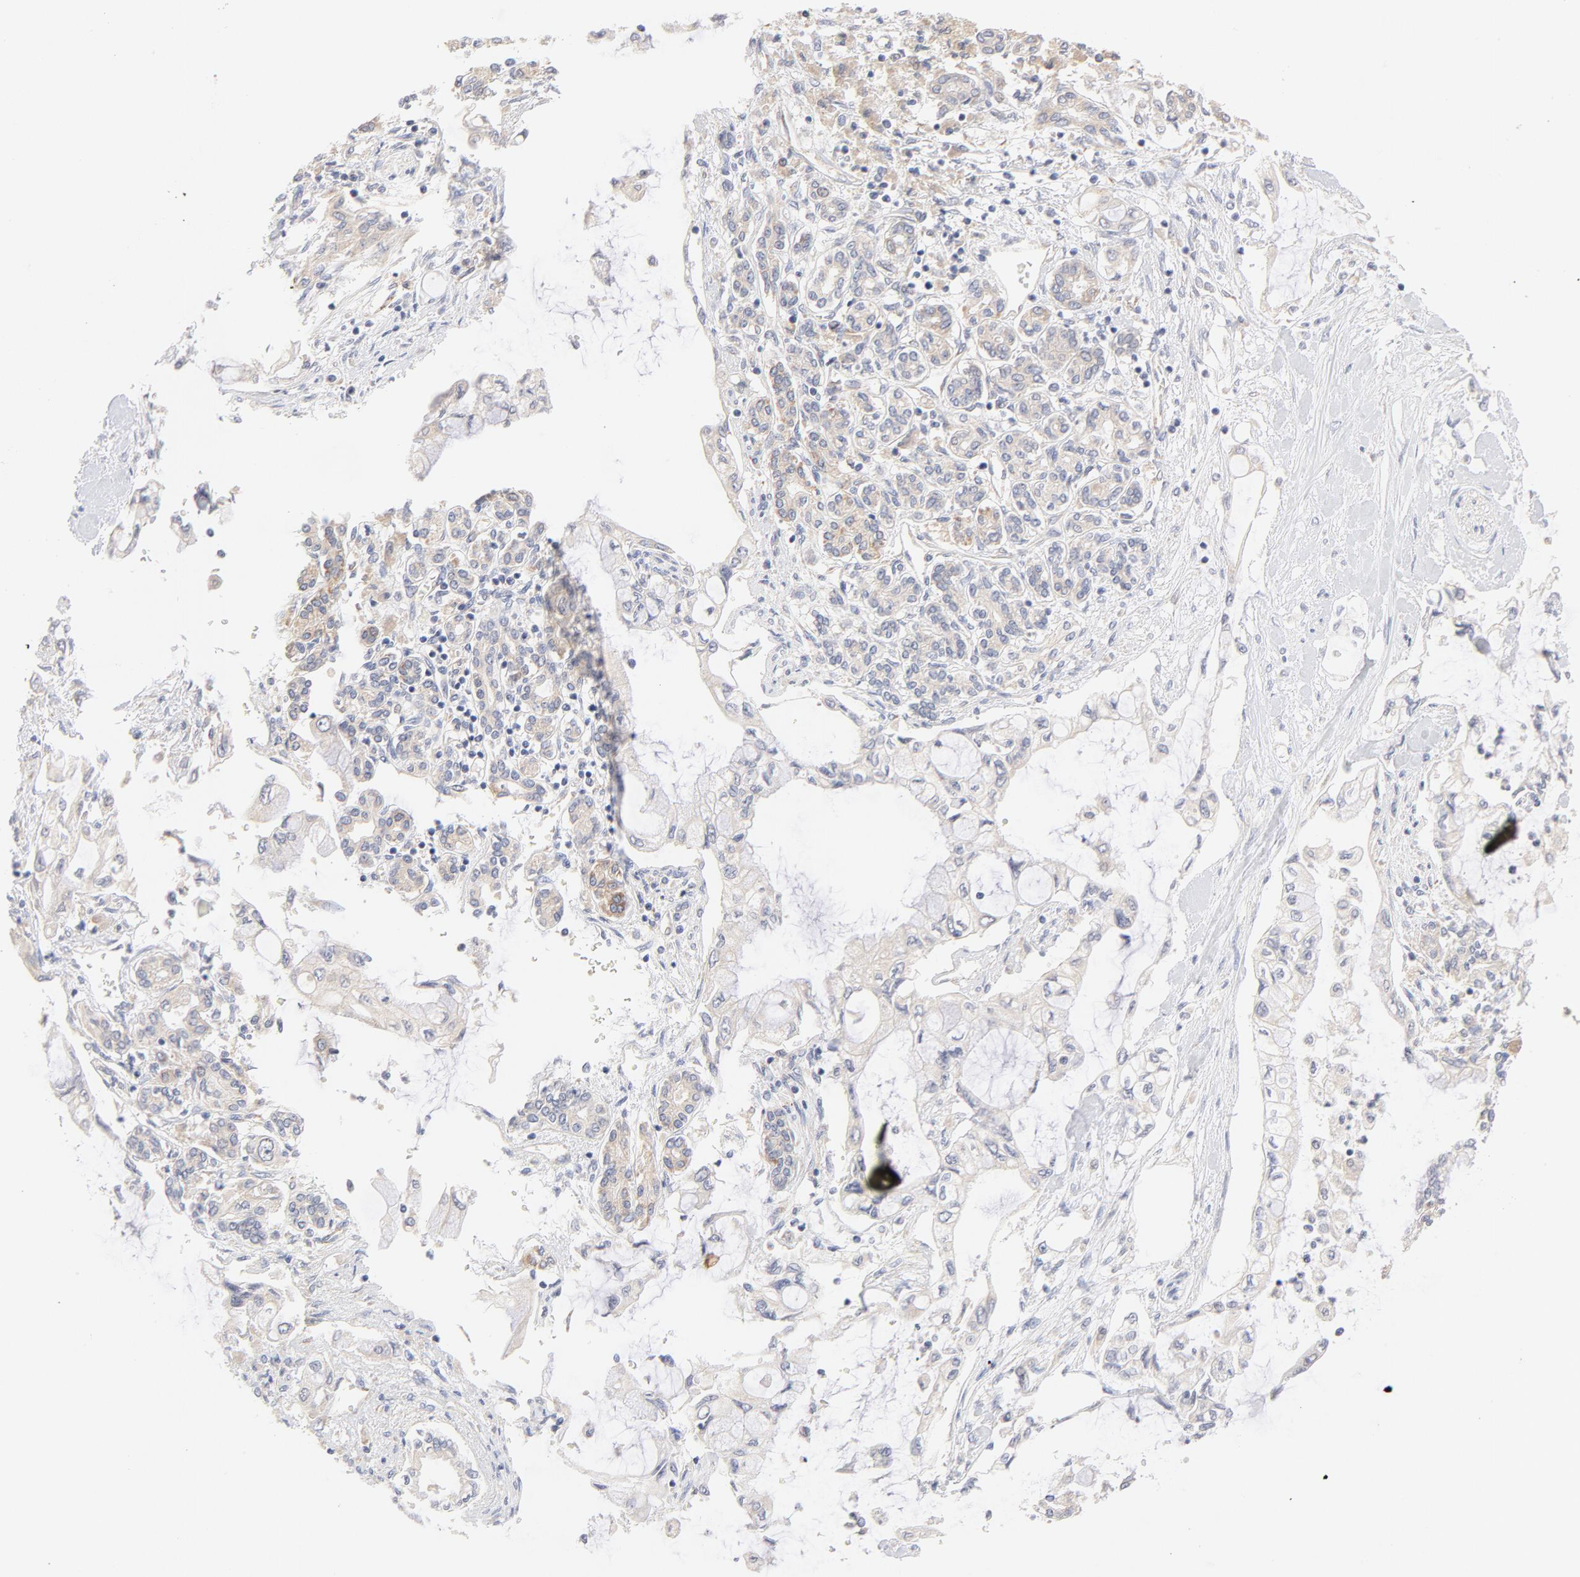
{"staining": {"intensity": "negative", "quantity": "none", "location": "none"}, "tissue": "pancreatic cancer", "cell_type": "Tumor cells", "image_type": "cancer", "snomed": [{"axis": "morphology", "description": "Adenocarcinoma, NOS"}, {"axis": "topography", "description": "Pancreas"}], "caption": "DAB (3,3'-diaminobenzidine) immunohistochemical staining of pancreatic adenocarcinoma reveals no significant staining in tumor cells.", "gene": "MTERF2", "patient": {"sex": "female", "age": 70}}